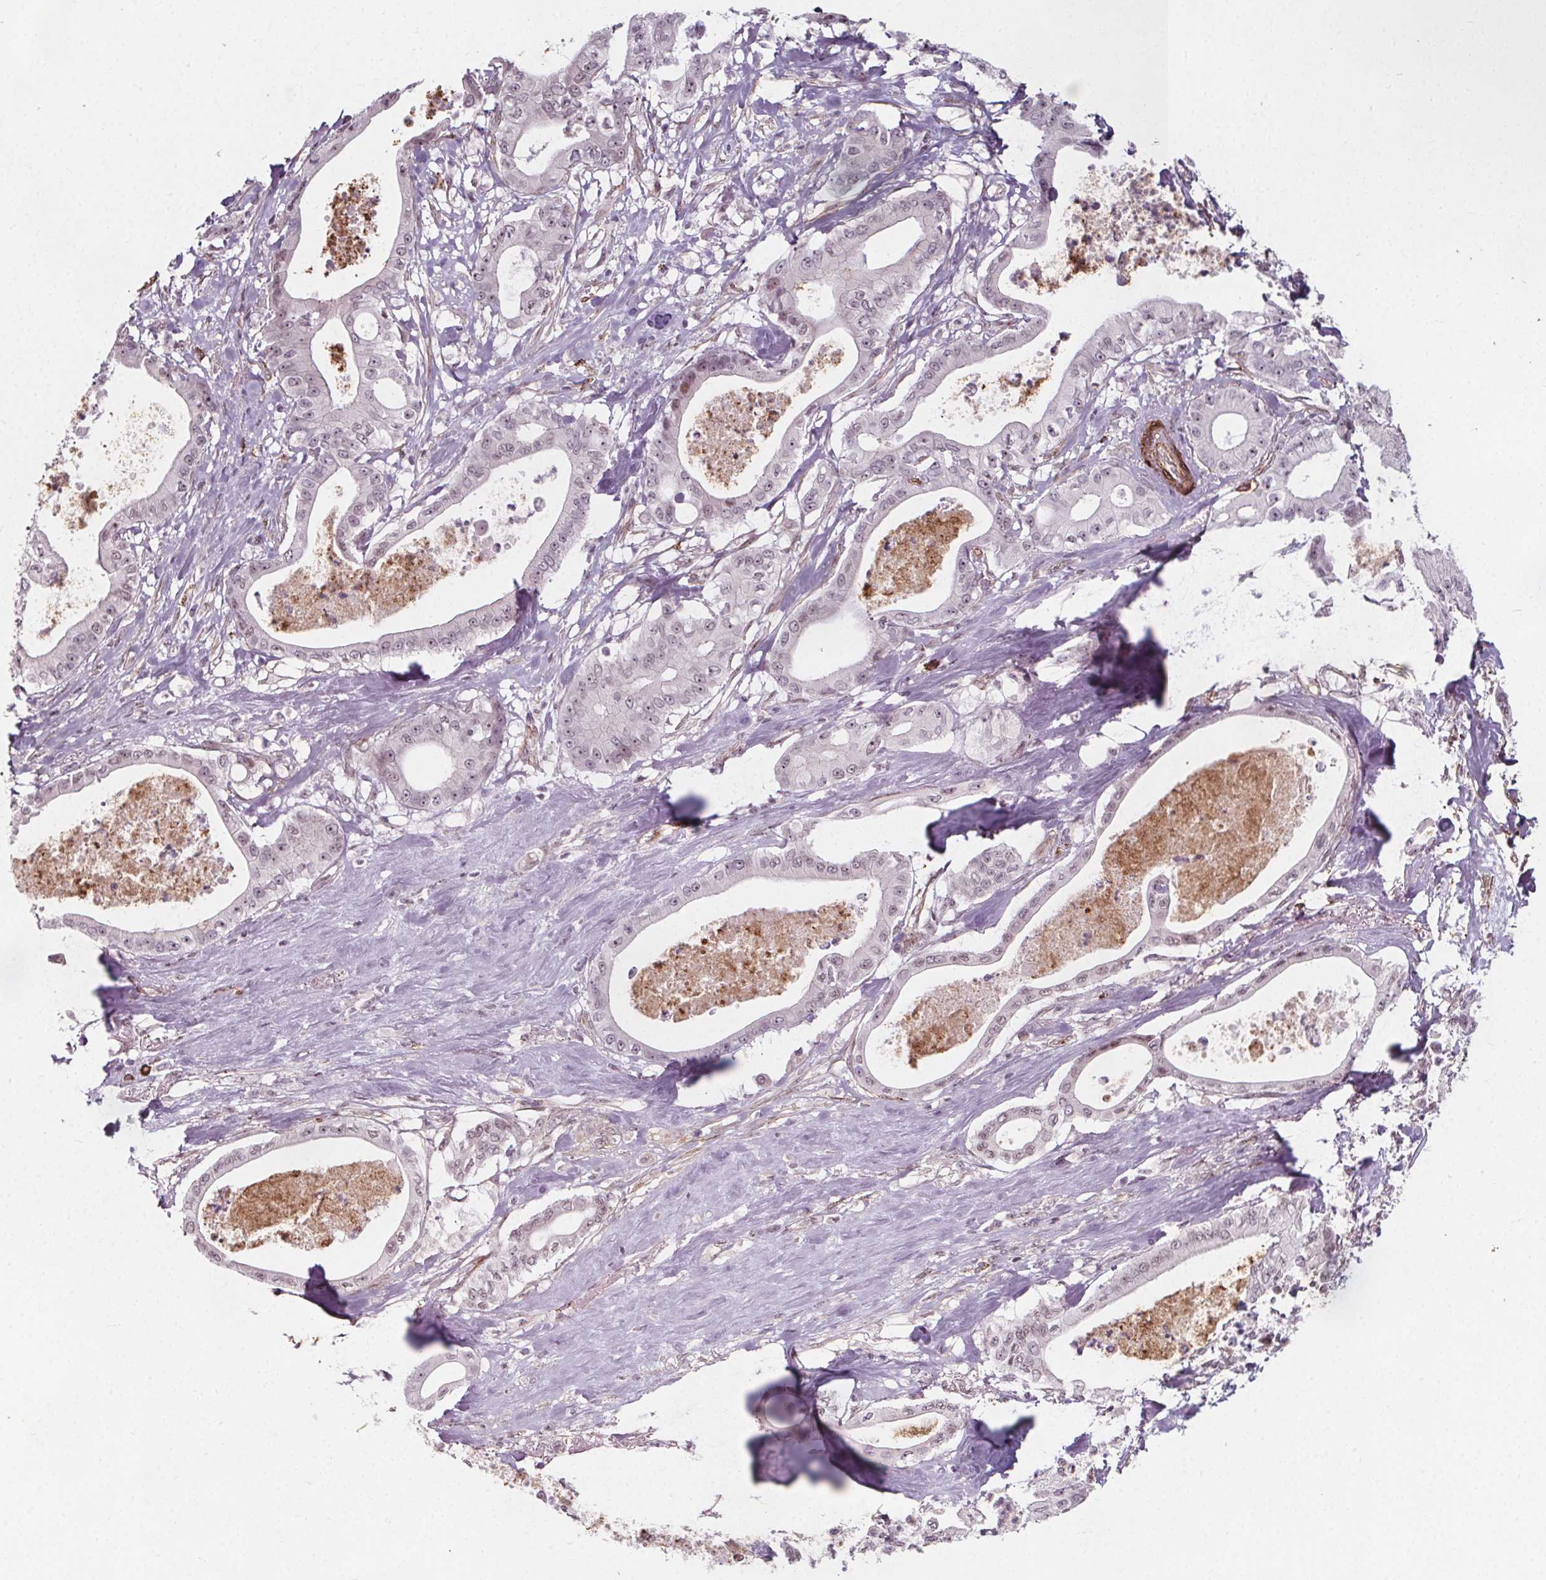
{"staining": {"intensity": "weak", "quantity": "<25%", "location": "nuclear"}, "tissue": "pancreatic cancer", "cell_type": "Tumor cells", "image_type": "cancer", "snomed": [{"axis": "morphology", "description": "Adenocarcinoma, NOS"}, {"axis": "topography", "description": "Pancreas"}], "caption": "Pancreatic cancer was stained to show a protein in brown. There is no significant staining in tumor cells.", "gene": "HAS1", "patient": {"sex": "male", "age": 71}}